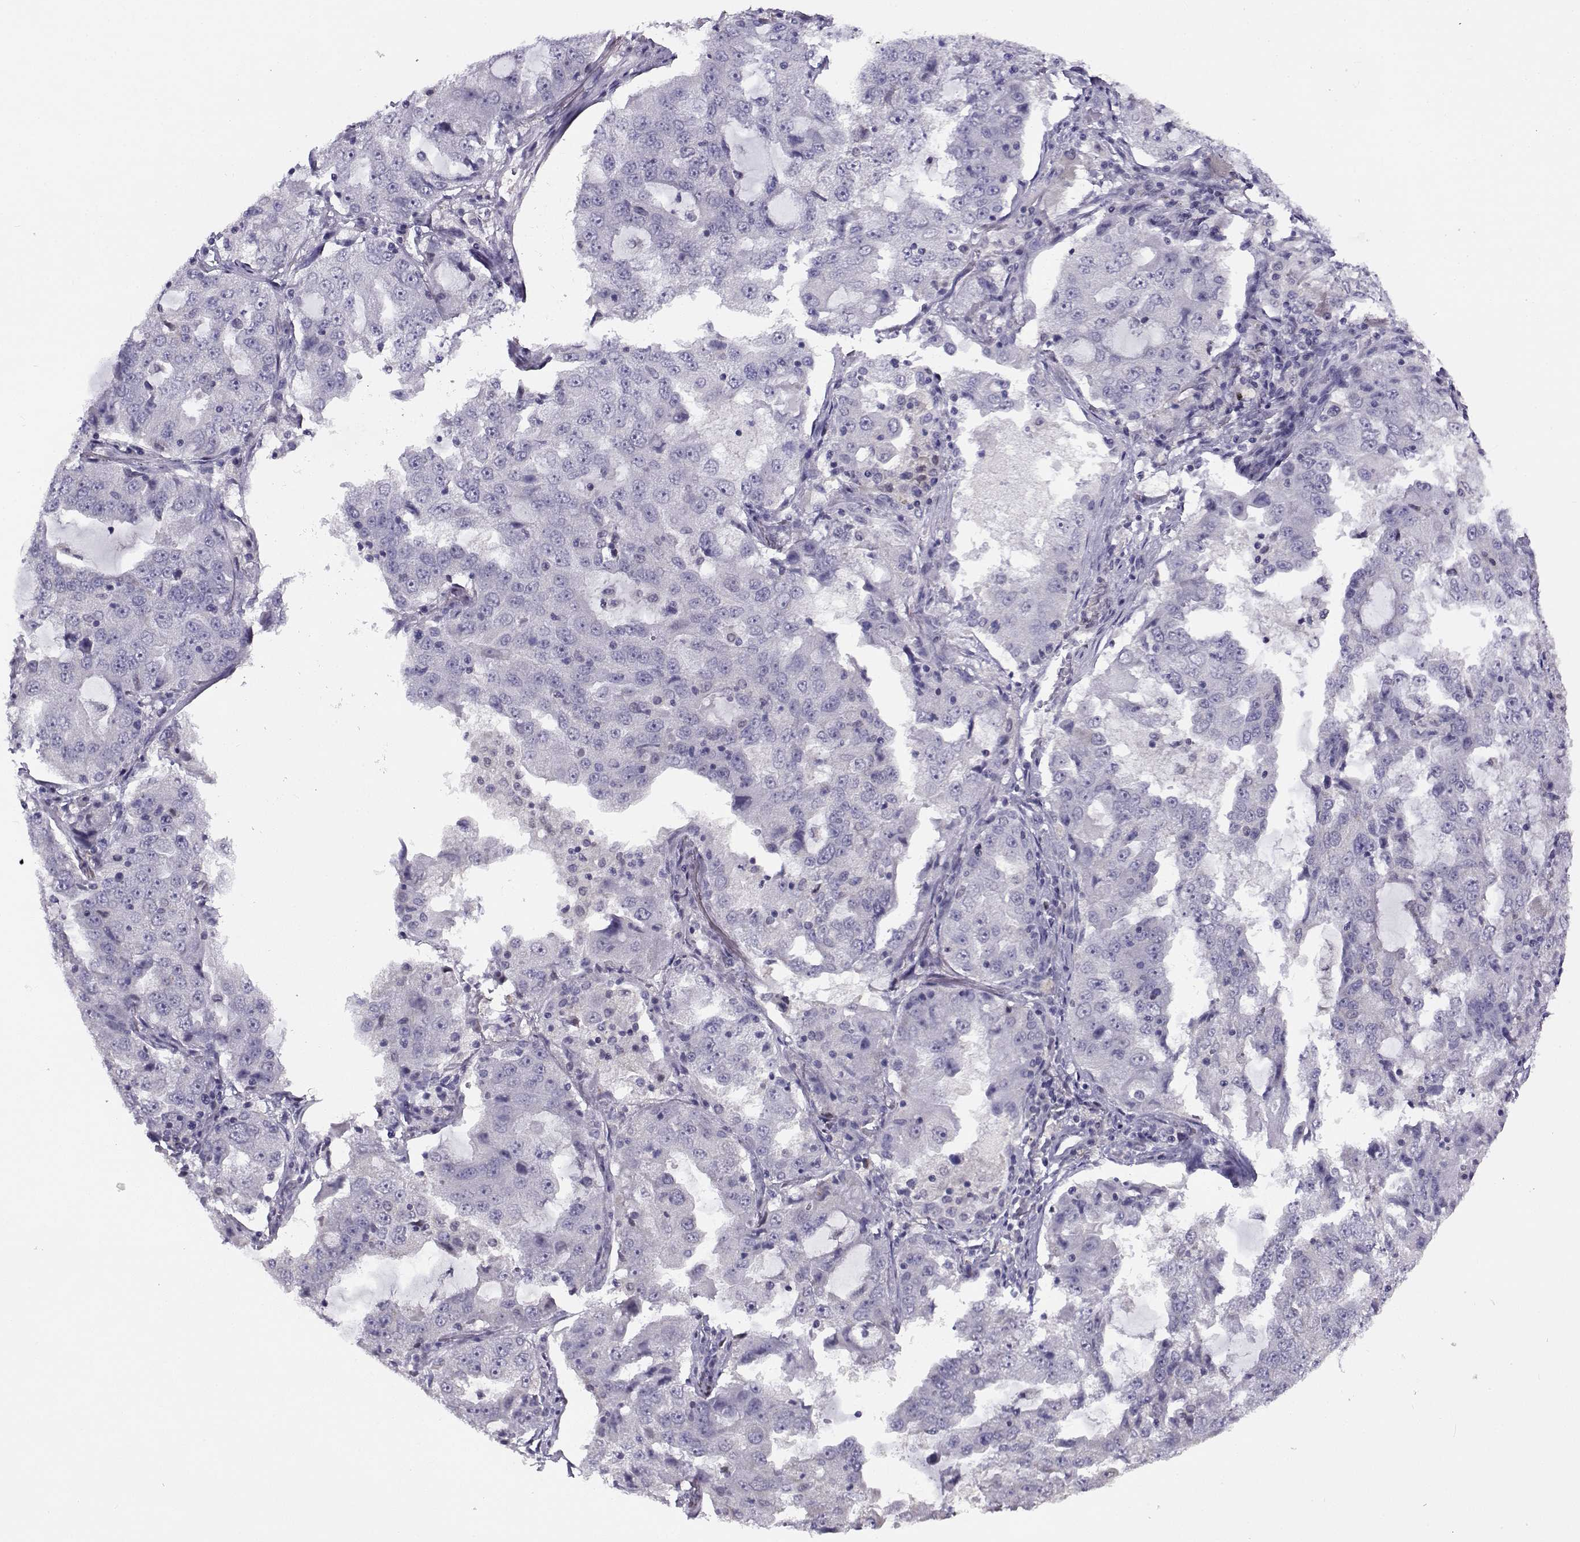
{"staining": {"intensity": "negative", "quantity": "none", "location": "none"}, "tissue": "lung cancer", "cell_type": "Tumor cells", "image_type": "cancer", "snomed": [{"axis": "morphology", "description": "Adenocarcinoma, NOS"}, {"axis": "topography", "description": "Lung"}], "caption": "Tumor cells show no significant expression in lung cancer (adenocarcinoma).", "gene": "FEZF1", "patient": {"sex": "female", "age": 61}}